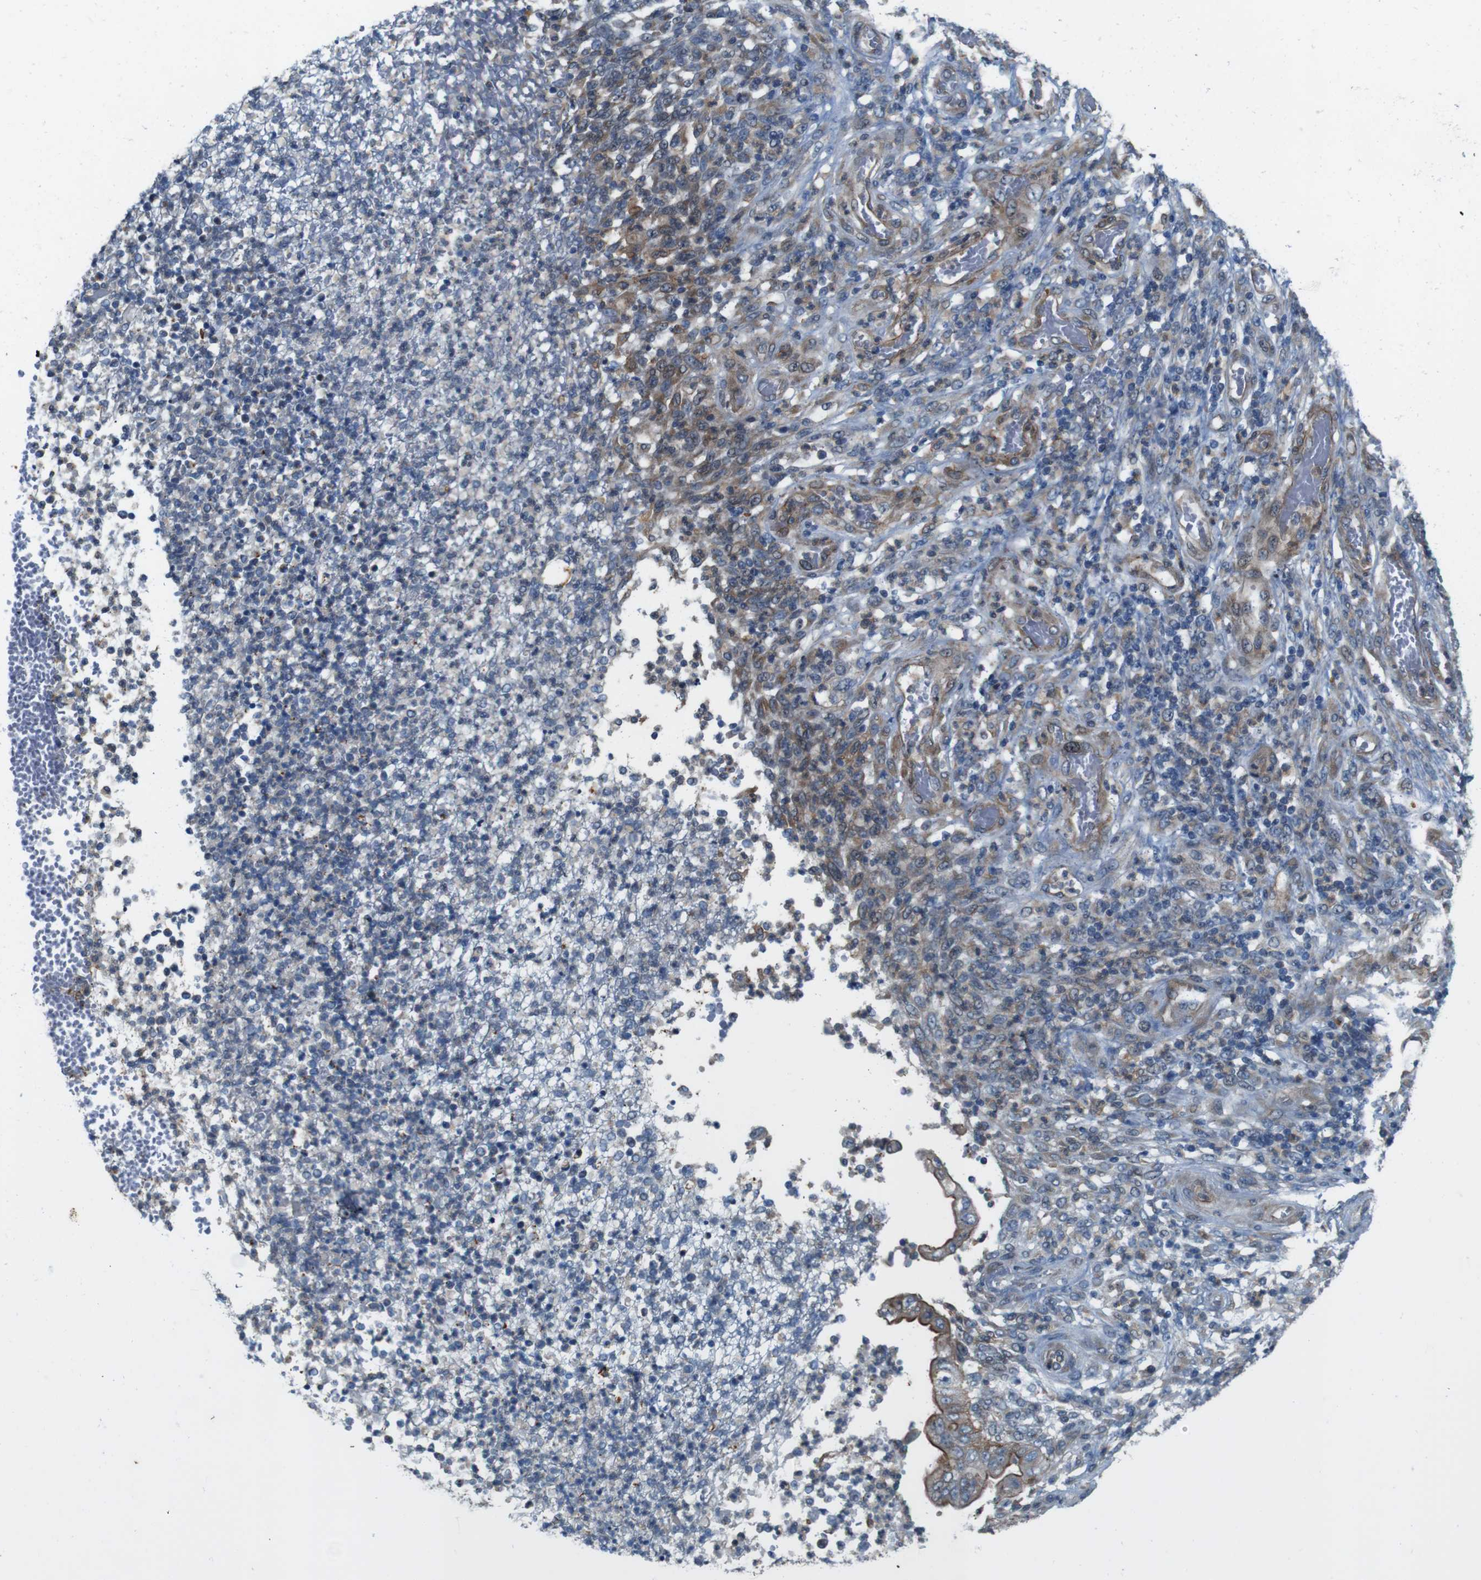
{"staining": {"intensity": "moderate", "quantity": ">75%", "location": "cytoplasmic/membranous"}, "tissue": "stomach cancer", "cell_type": "Tumor cells", "image_type": "cancer", "snomed": [{"axis": "morphology", "description": "Adenocarcinoma, NOS"}, {"axis": "topography", "description": "Stomach"}], "caption": "Human stomach cancer stained with a protein marker demonstrates moderate staining in tumor cells.", "gene": "SKI", "patient": {"sex": "female", "age": 73}}